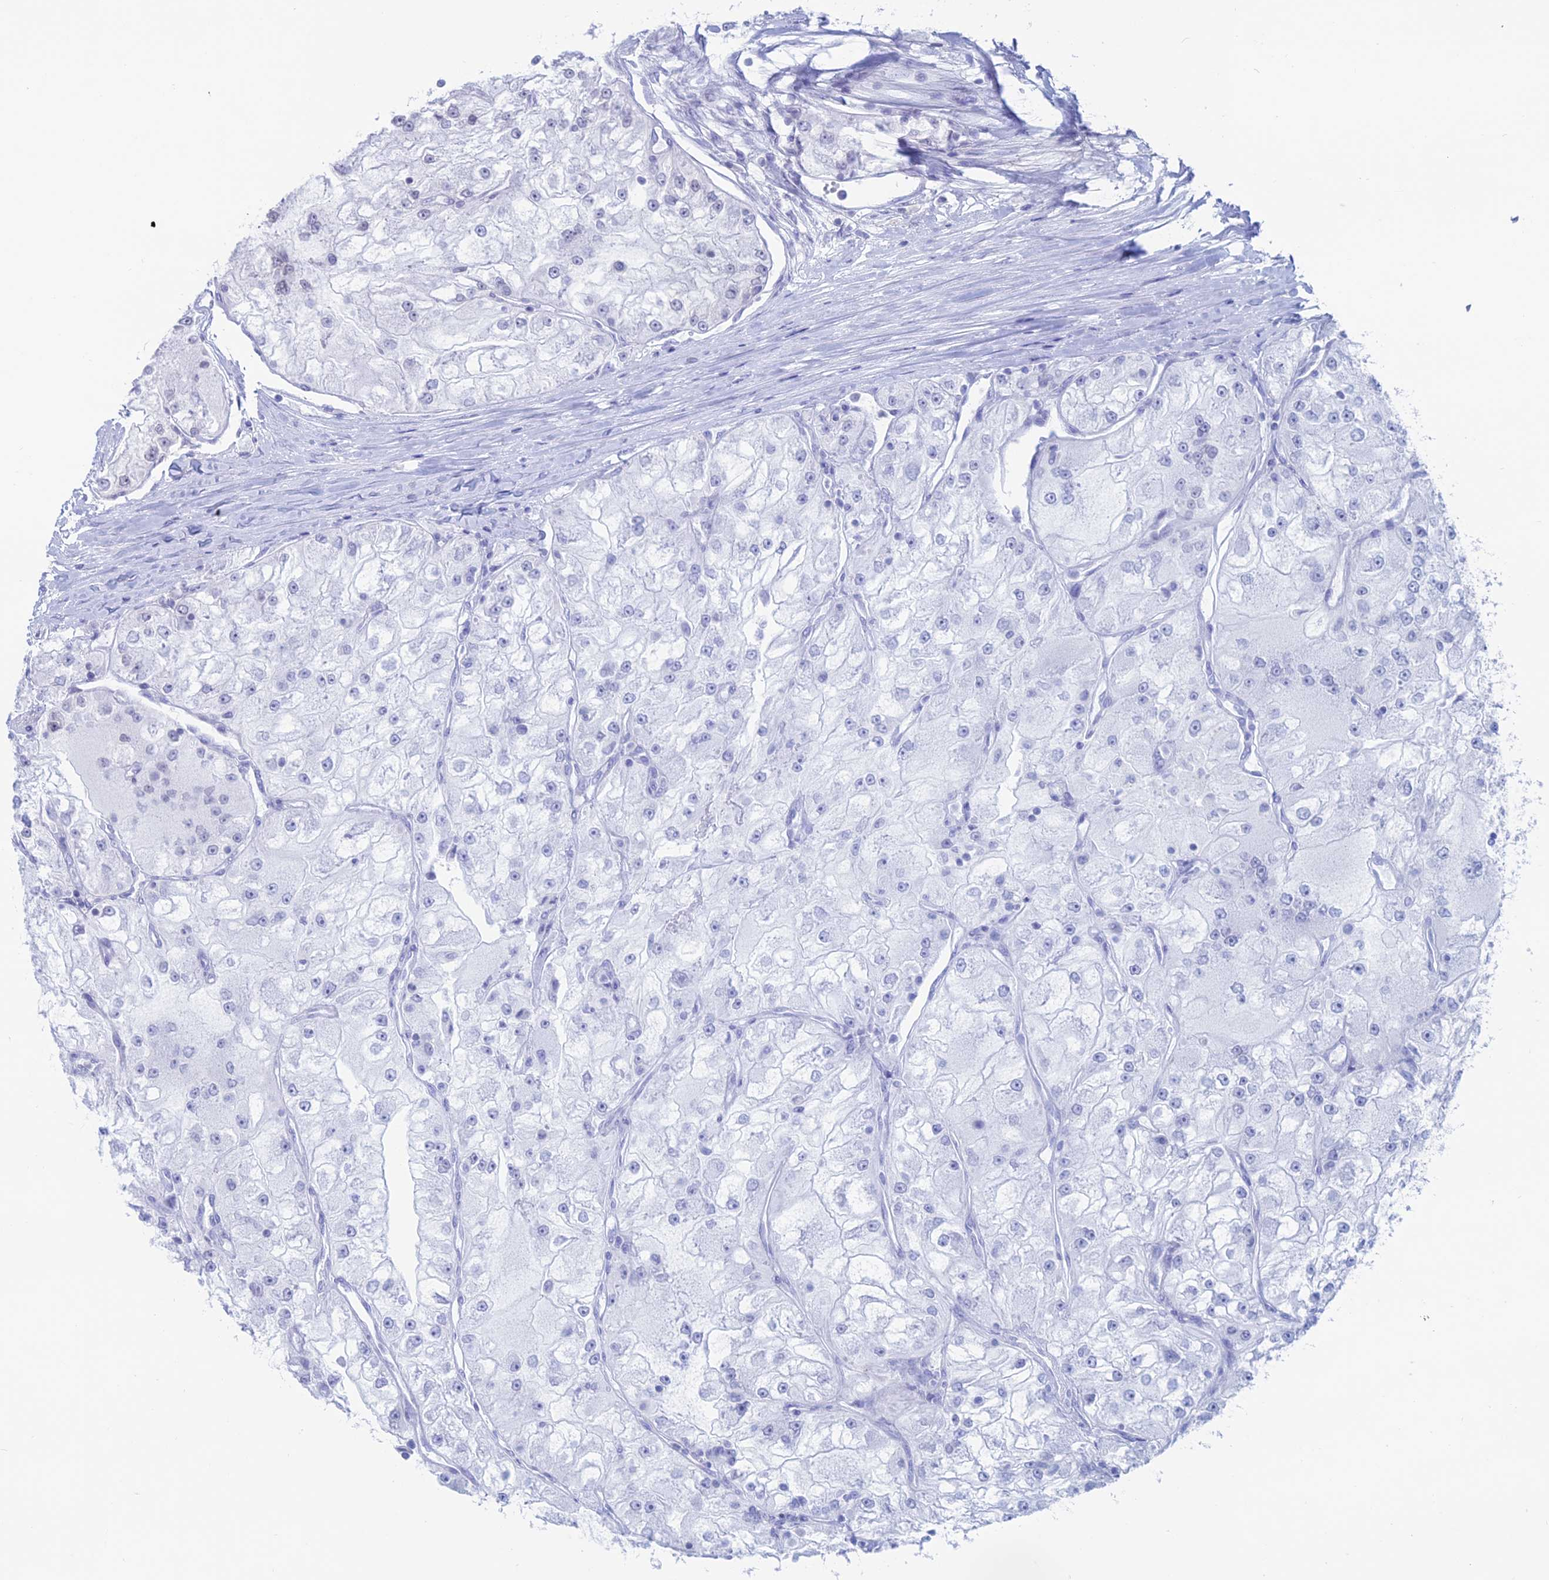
{"staining": {"intensity": "negative", "quantity": "none", "location": "none"}, "tissue": "renal cancer", "cell_type": "Tumor cells", "image_type": "cancer", "snomed": [{"axis": "morphology", "description": "Adenocarcinoma, NOS"}, {"axis": "topography", "description": "Kidney"}], "caption": "Tumor cells show no significant protein expression in renal cancer (adenocarcinoma). The staining was performed using DAB (3,3'-diaminobenzidine) to visualize the protein expression in brown, while the nuclei were stained in blue with hematoxylin (Magnification: 20x).", "gene": "CERS6", "patient": {"sex": "female", "age": 72}}